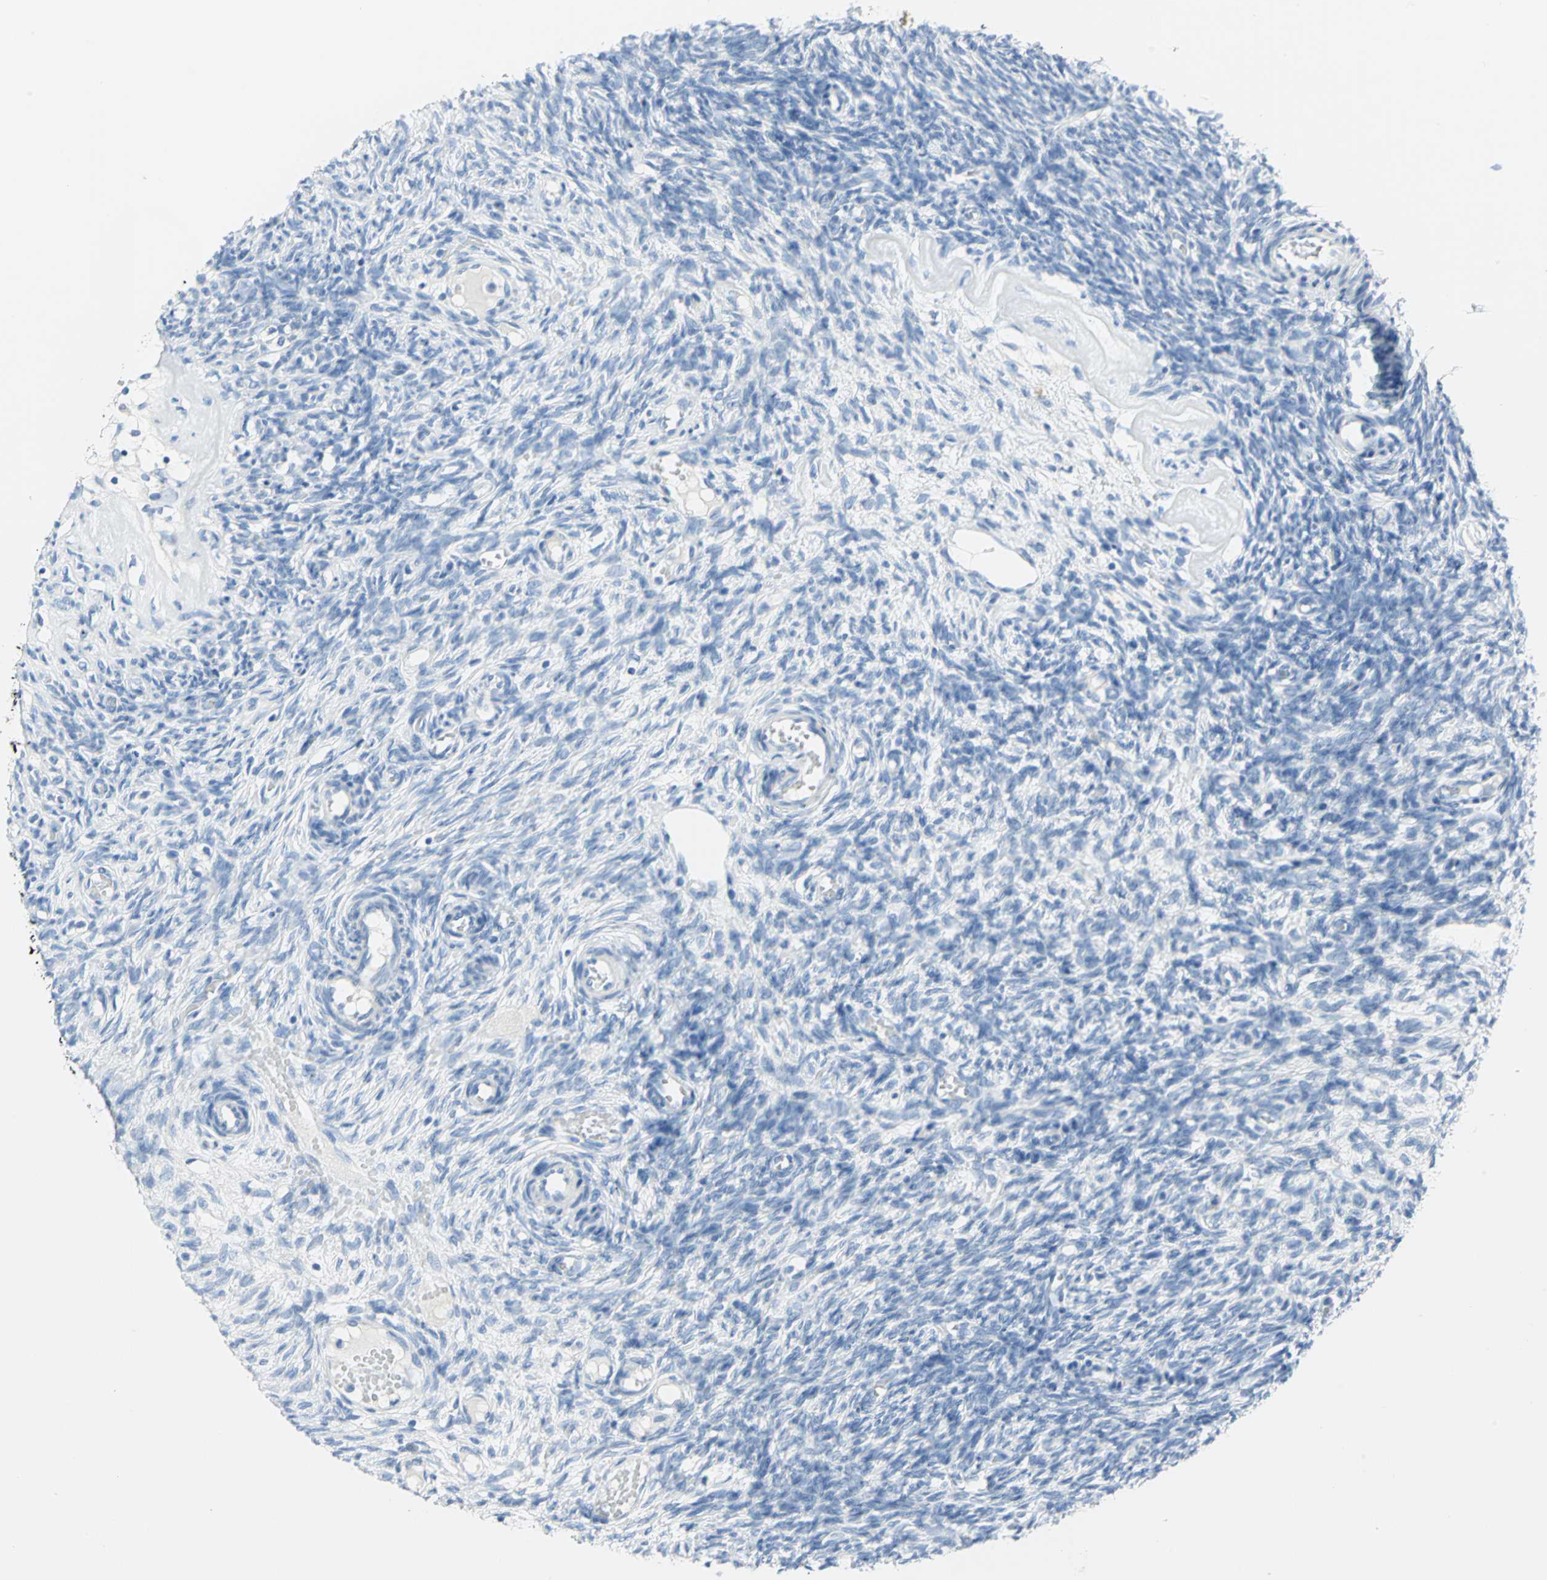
{"staining": {"intensity": "negative", "quantity": "none", "location": "none"}, "tissue": "ovary", "cell_type": "Ovarian stroma cells", "image_type": "normal", "snomed": [{"axis": "morphology", "description": "Normal tissue, NOS"}, {"axis": "topography", "description": "Ovary"}], "caption": "Ovary stained for a protein using IHC displays no positivity ovarian stroma cells.", "gene": "SFN", "patient": {"sex": "female", "age": 35}}